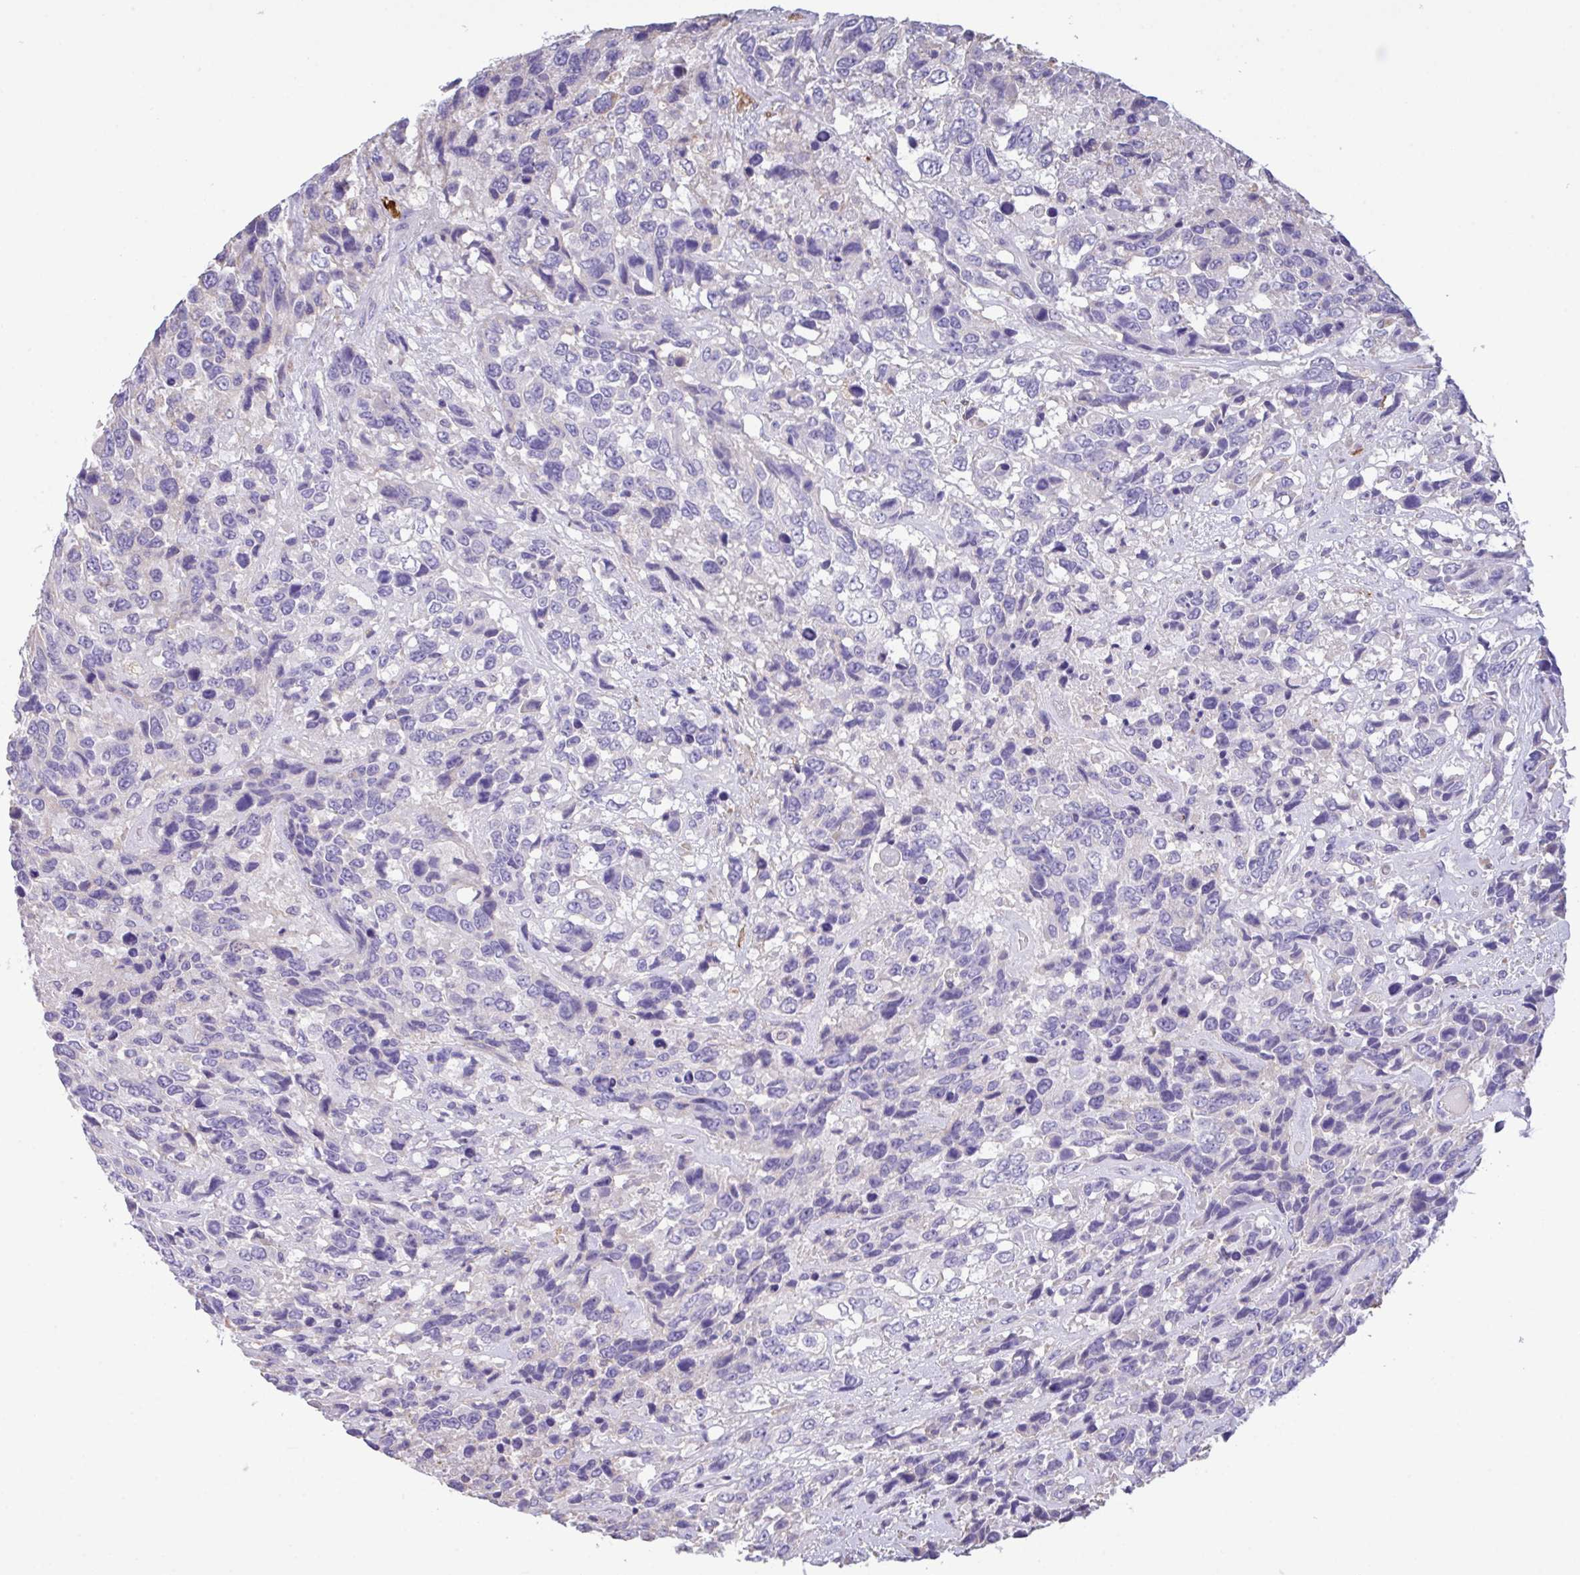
{"staining": {"intensity": "negative", "quantity": "none", "location": "none"}, "tissue": "urothelial cancer", "cell_type": "Tumor cells", "image_type": "cancer", "snomed": [{"axis": "morphology", "description": "Urothelial carcinoma, High grade"}, {"axis": "topography", "description": "Urinary bladder"}], "caption": "This is a photomicrograph of immunohistochemistry staining of urothelial cancer, which shows no staining in tumor cells.", "gene": "CA10", "patient": {"sex": "female", "age": 70}}